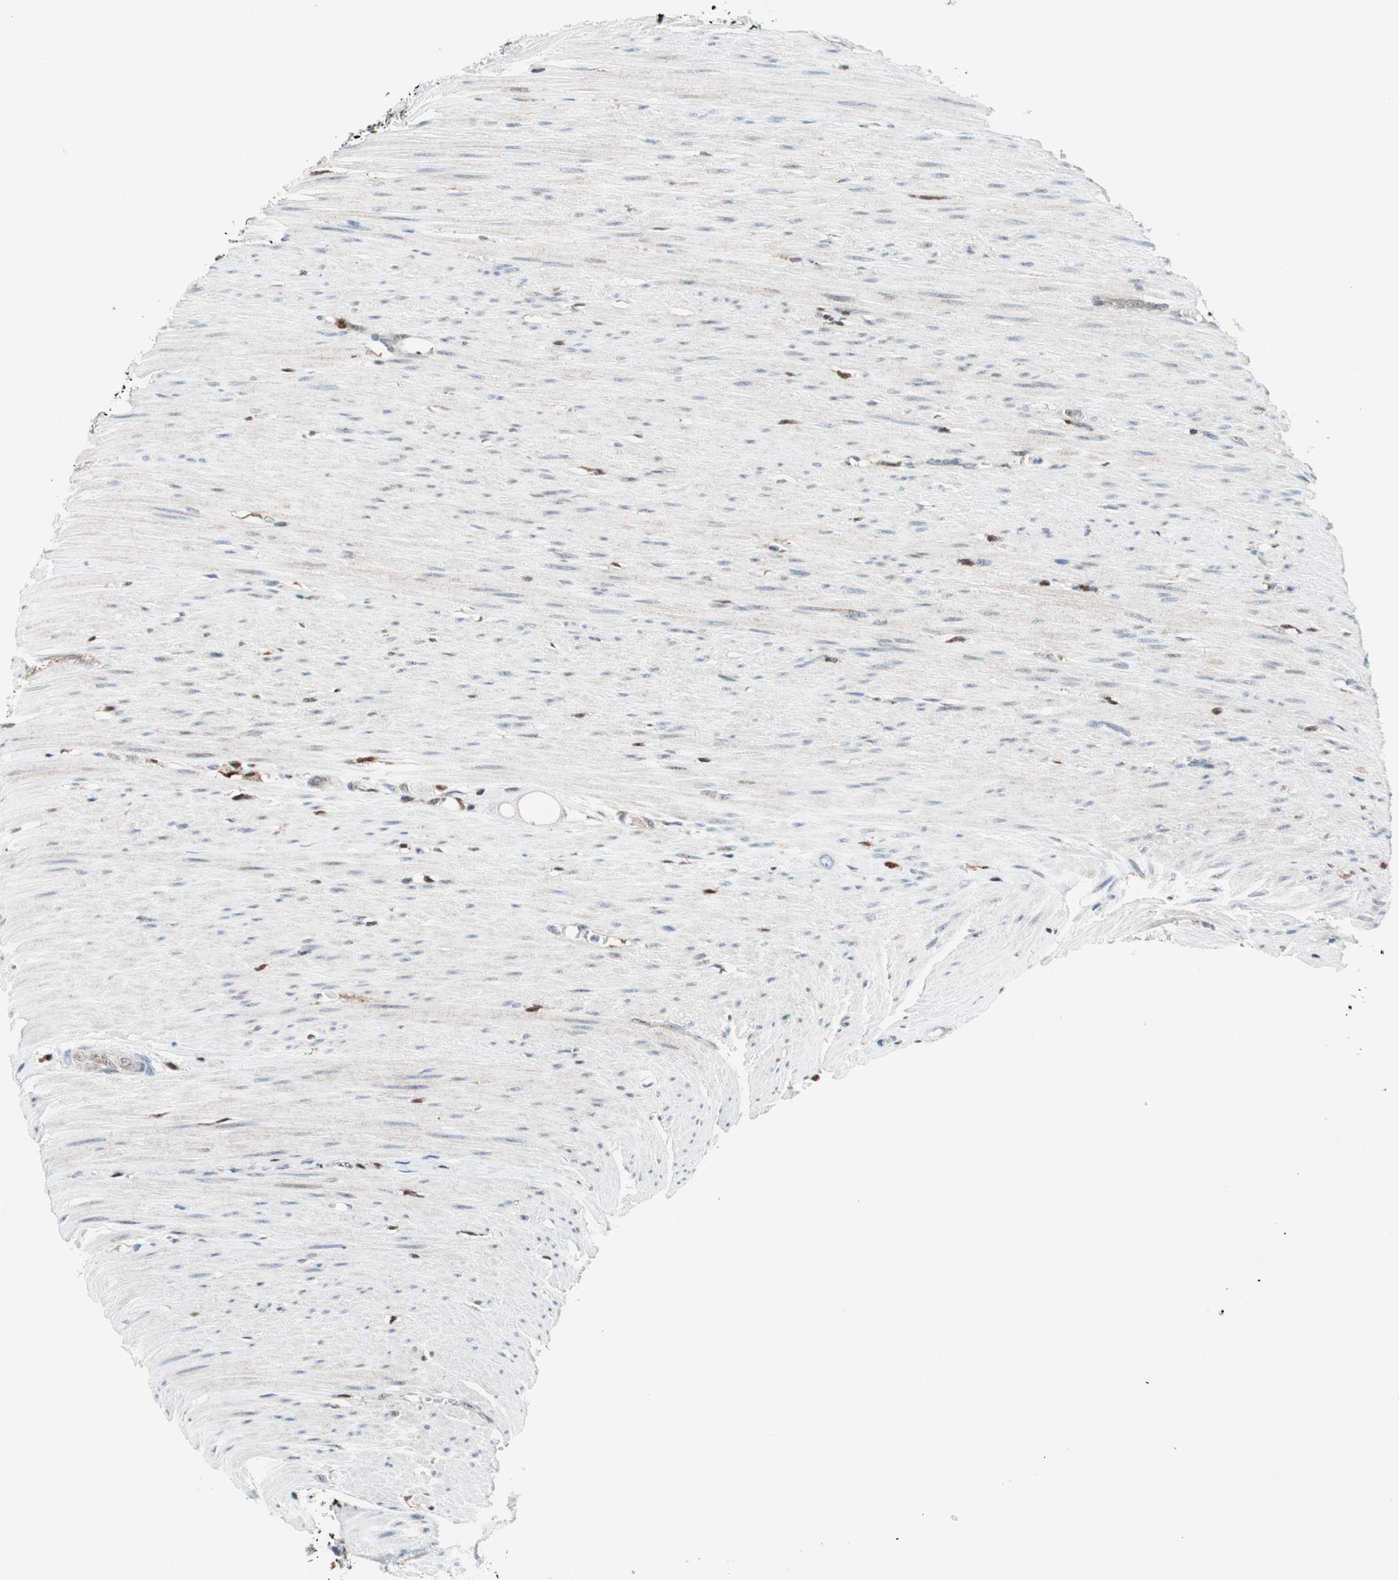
{"staining": {"intensity": "moderate", "quantity": "<25%", "location": "nuclear"}, "tissue": "colorectal cancer", "cell_type": "Tumor cells", "image_type": "cancer", "snomed": [{"axis": "morphology", "description": "Adenocarcinoma, NOS"}, {"axis": "topography", "description": "Colon"}], "caption": "Protein analysis of adenocarcinoma (colorectal) tissue reveals moderate nuclear staining in about <25% of tumor cells.", "gene": "RGS10", "patient": {"sex": "female", "age": 57}}